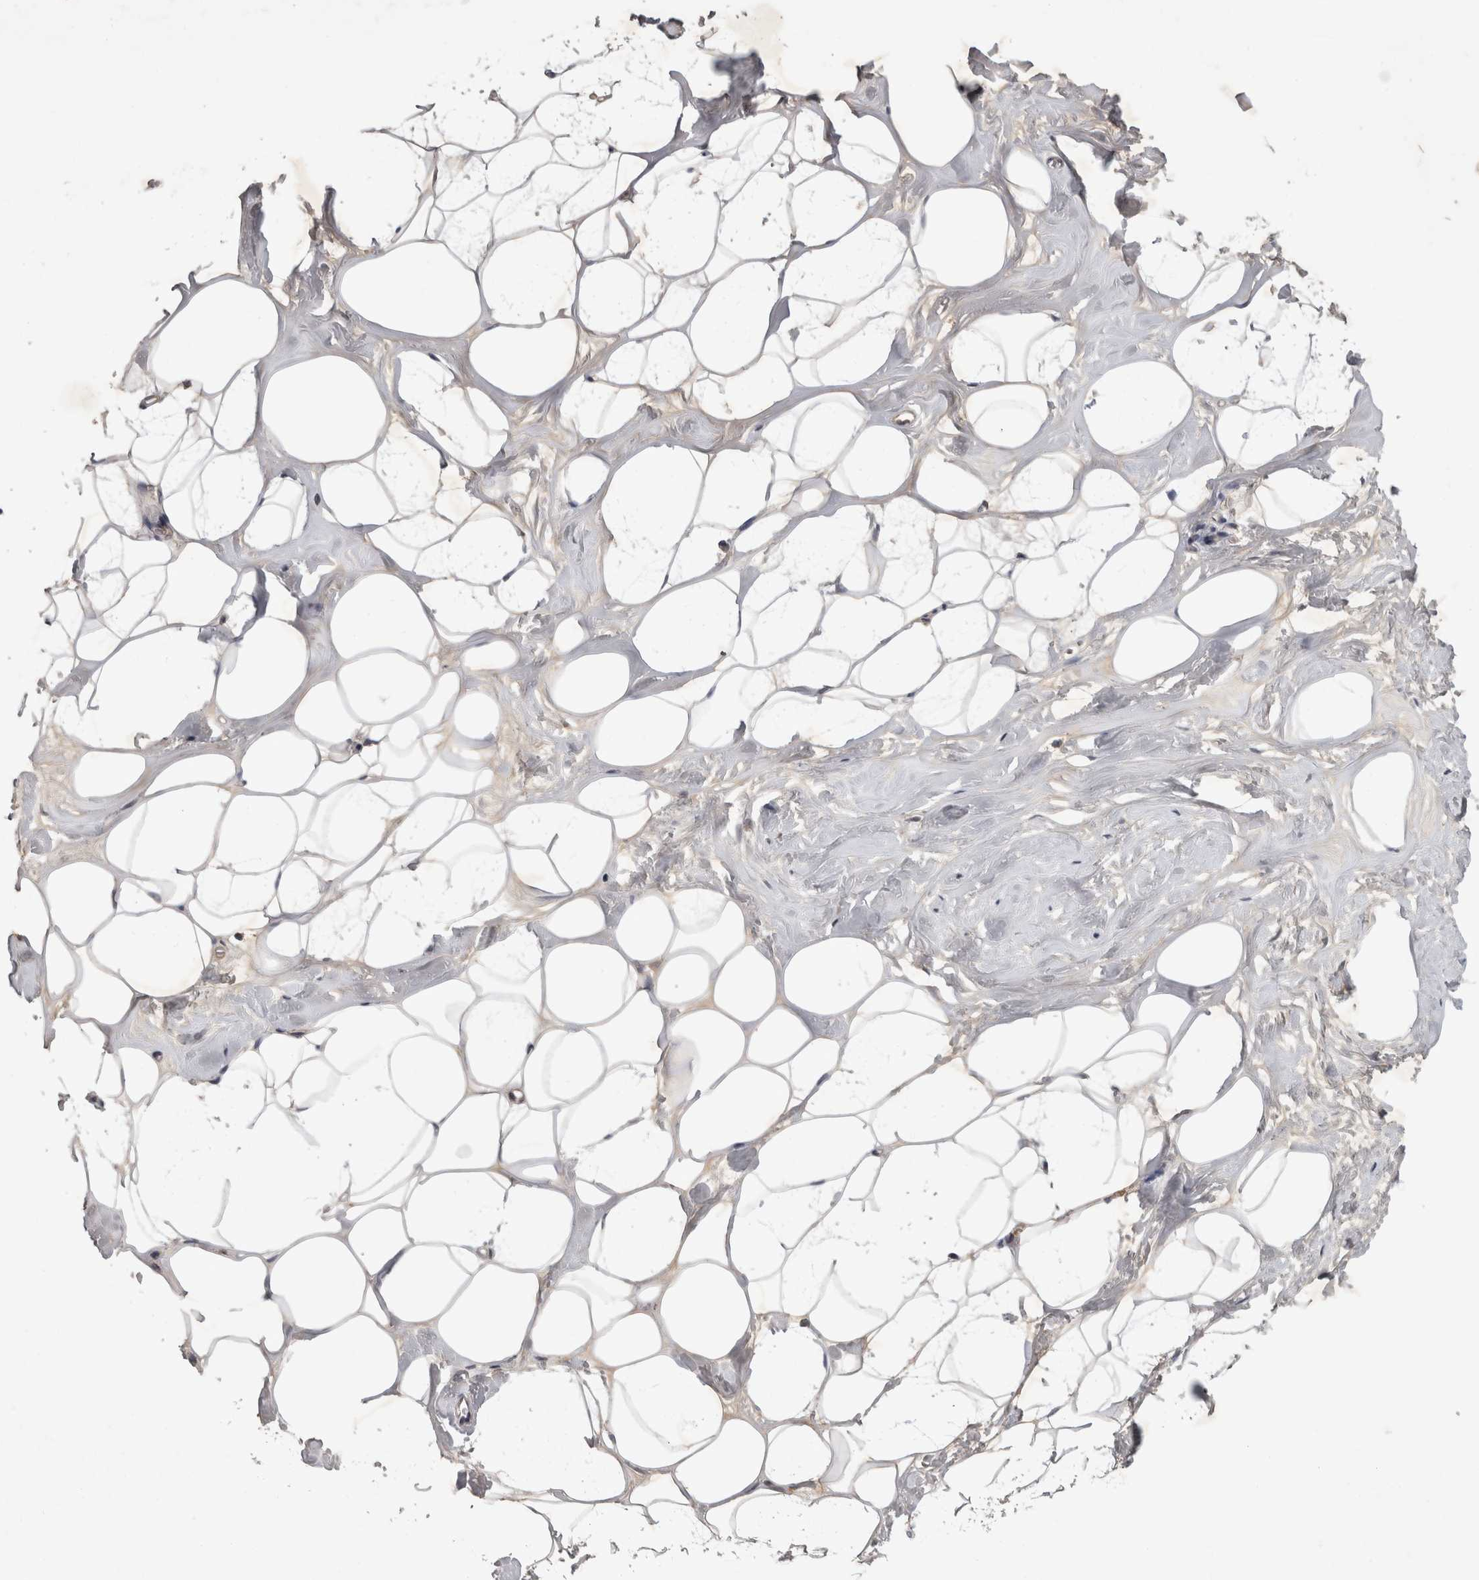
{"staining": {"intensity": "weak", "quantity": ">75%", "location": "cytoplasmic/membranous"}, "tissue": "adipose tissue", "cell_type": "Adipocytes", "image_type": "normal", "snomed": [{"axis": "morphology", "description": "Normal tissue, NOS"}, {"axis": "morphology", "description": "Fibrosis, NOS"}, {"axis": "topography", "description": "Breast"}, {"axis": "topography", "description": "Adipose tissue"}], "caption": "Immunohistochemical staining of normal human adipose tissue displays weak cytoplasmic/membranous protein staining in approximately >75% of adipocytes.", "gene": "ZNF114", "patient": {"sex": "female", "age": 39}}